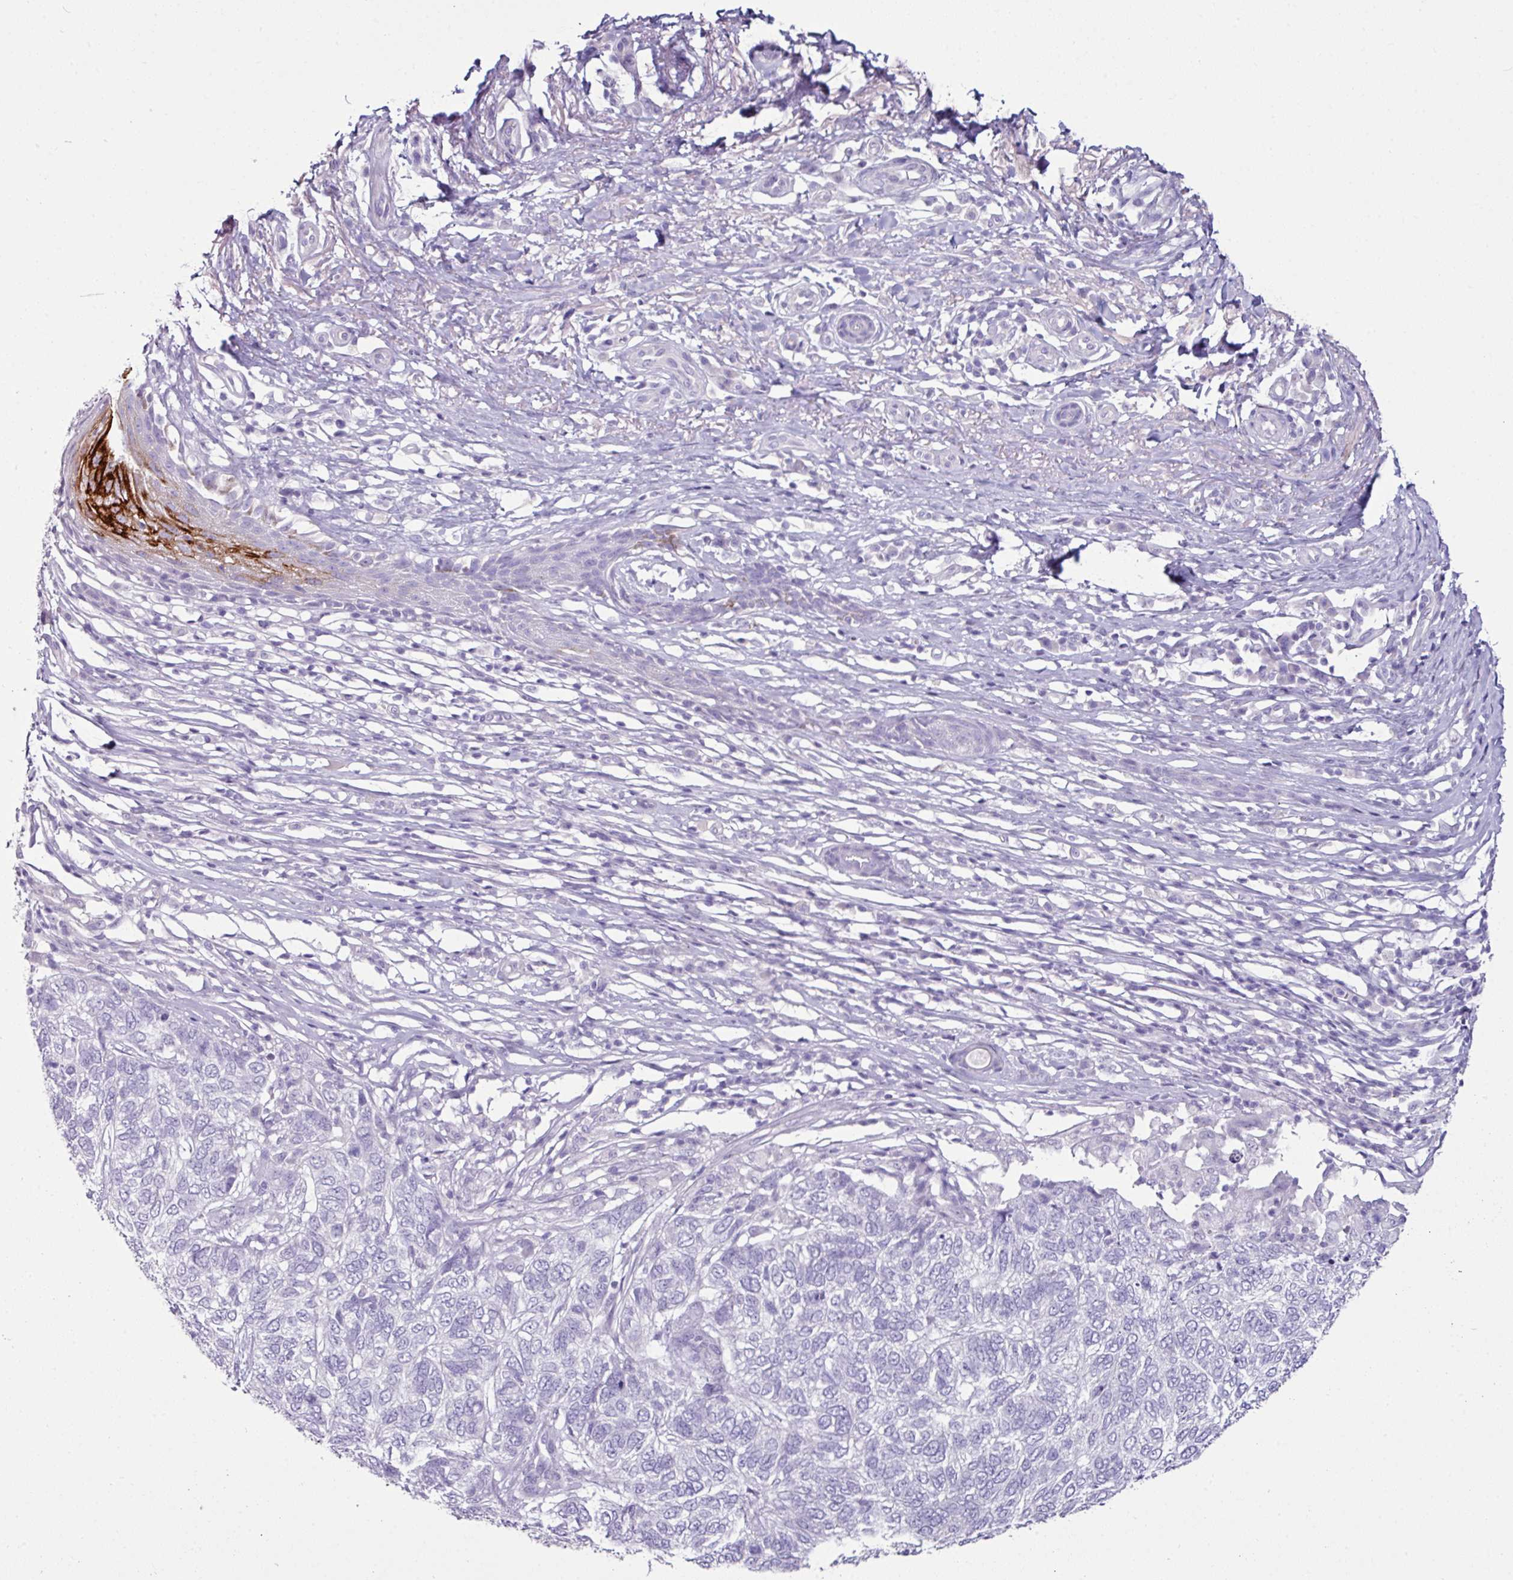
{"staining": {"intensity": "negative", "quantity": "none", "location": "none"}, "tissue": "skin cancer", "cell_type": "Tumor cells", "image_type": "cancer", "snomed": [{"axis": "morphology", "description": "Basal cell carcinoma"}, {"axis": "topography", "description": "Skin"}], "caption": "Human skin cancer (basal cell carcinoma) stained for a protein using IHC reveals no positivity in tumor cells.", "gene": "GLP2R", "patient": {"sex": "female", "age": 65}}